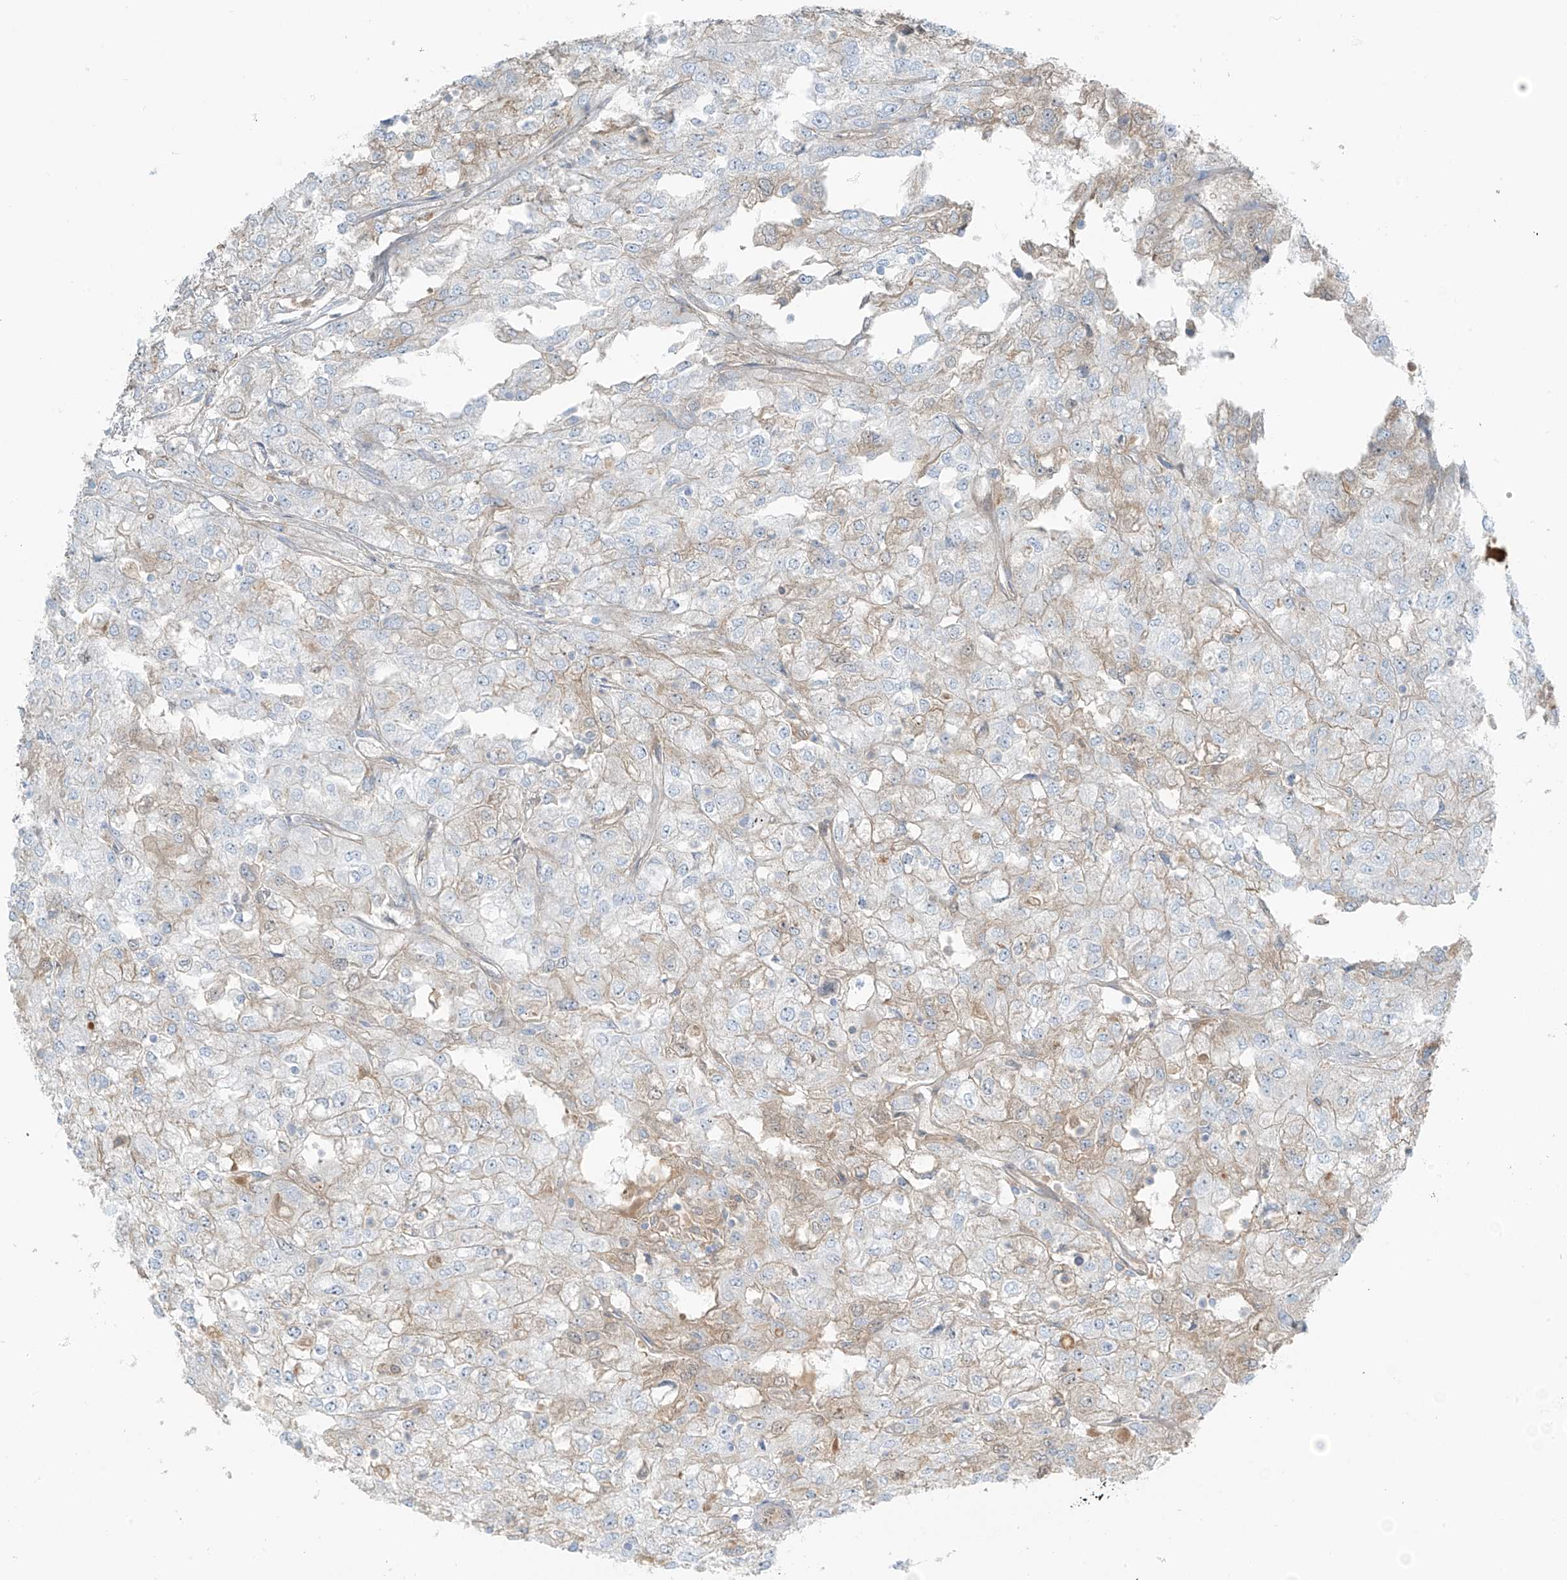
{"staining": {"intensity": "negative", "quantity": "none", "location": "none"}, "tissue": "renal cancer", "cell_type": "Tumor cells", "image_type": "cancer", "snomed": [{"axis": "morphology", "description": "Adenocarcinoma, NOS"}, {"axis": "topography", "description": "Kidney"}], "caption": "This is an immunohistochemistry (IHC) image of renal adenocarcinoma. There is no expression in tumor cells.", "gene": "FAM131C", "patient": {"sex": "female", "age": 54}}